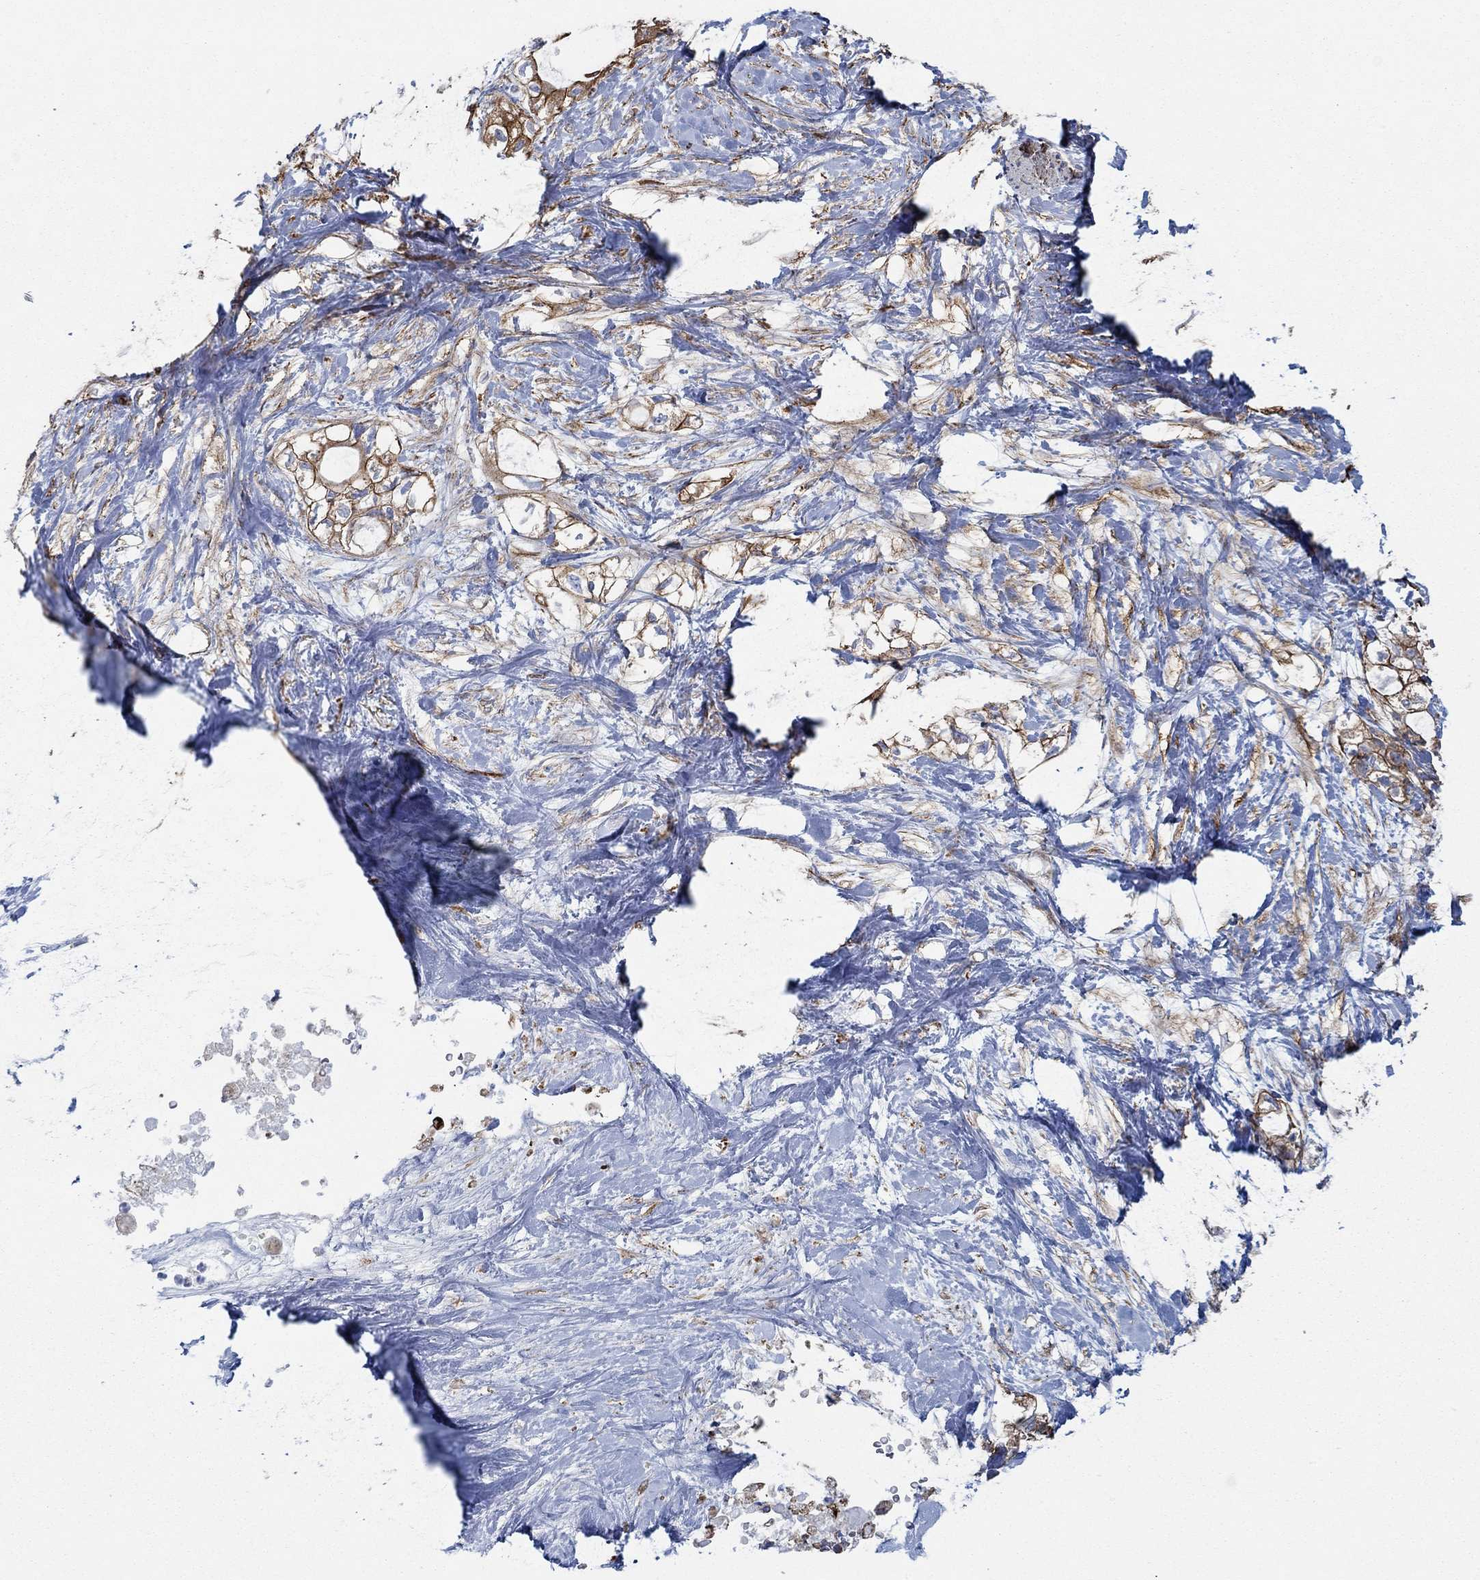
{"staining": {"intensity": "strong", "quantity": "<25%", "location": "cytoplasmic/membranous"}, "tissue": "pancreatic cancer", "cell_type": "Tumor cells", "image_type": "cancer", "snomed": [{"axis": "morphology", "description": "Adenocarcinoma, NOS"}, {"axis": "topography", "description": "Pancreas"}], "caption": "Immunohistochemical staining of human adenocarcinoma (pancreatic) exhibits strong cytoplasmic/membranous protein expression in approximately <25% of tumor cells.", "gene": "STC2", "patient": {"sex": "female", "age": 56}}